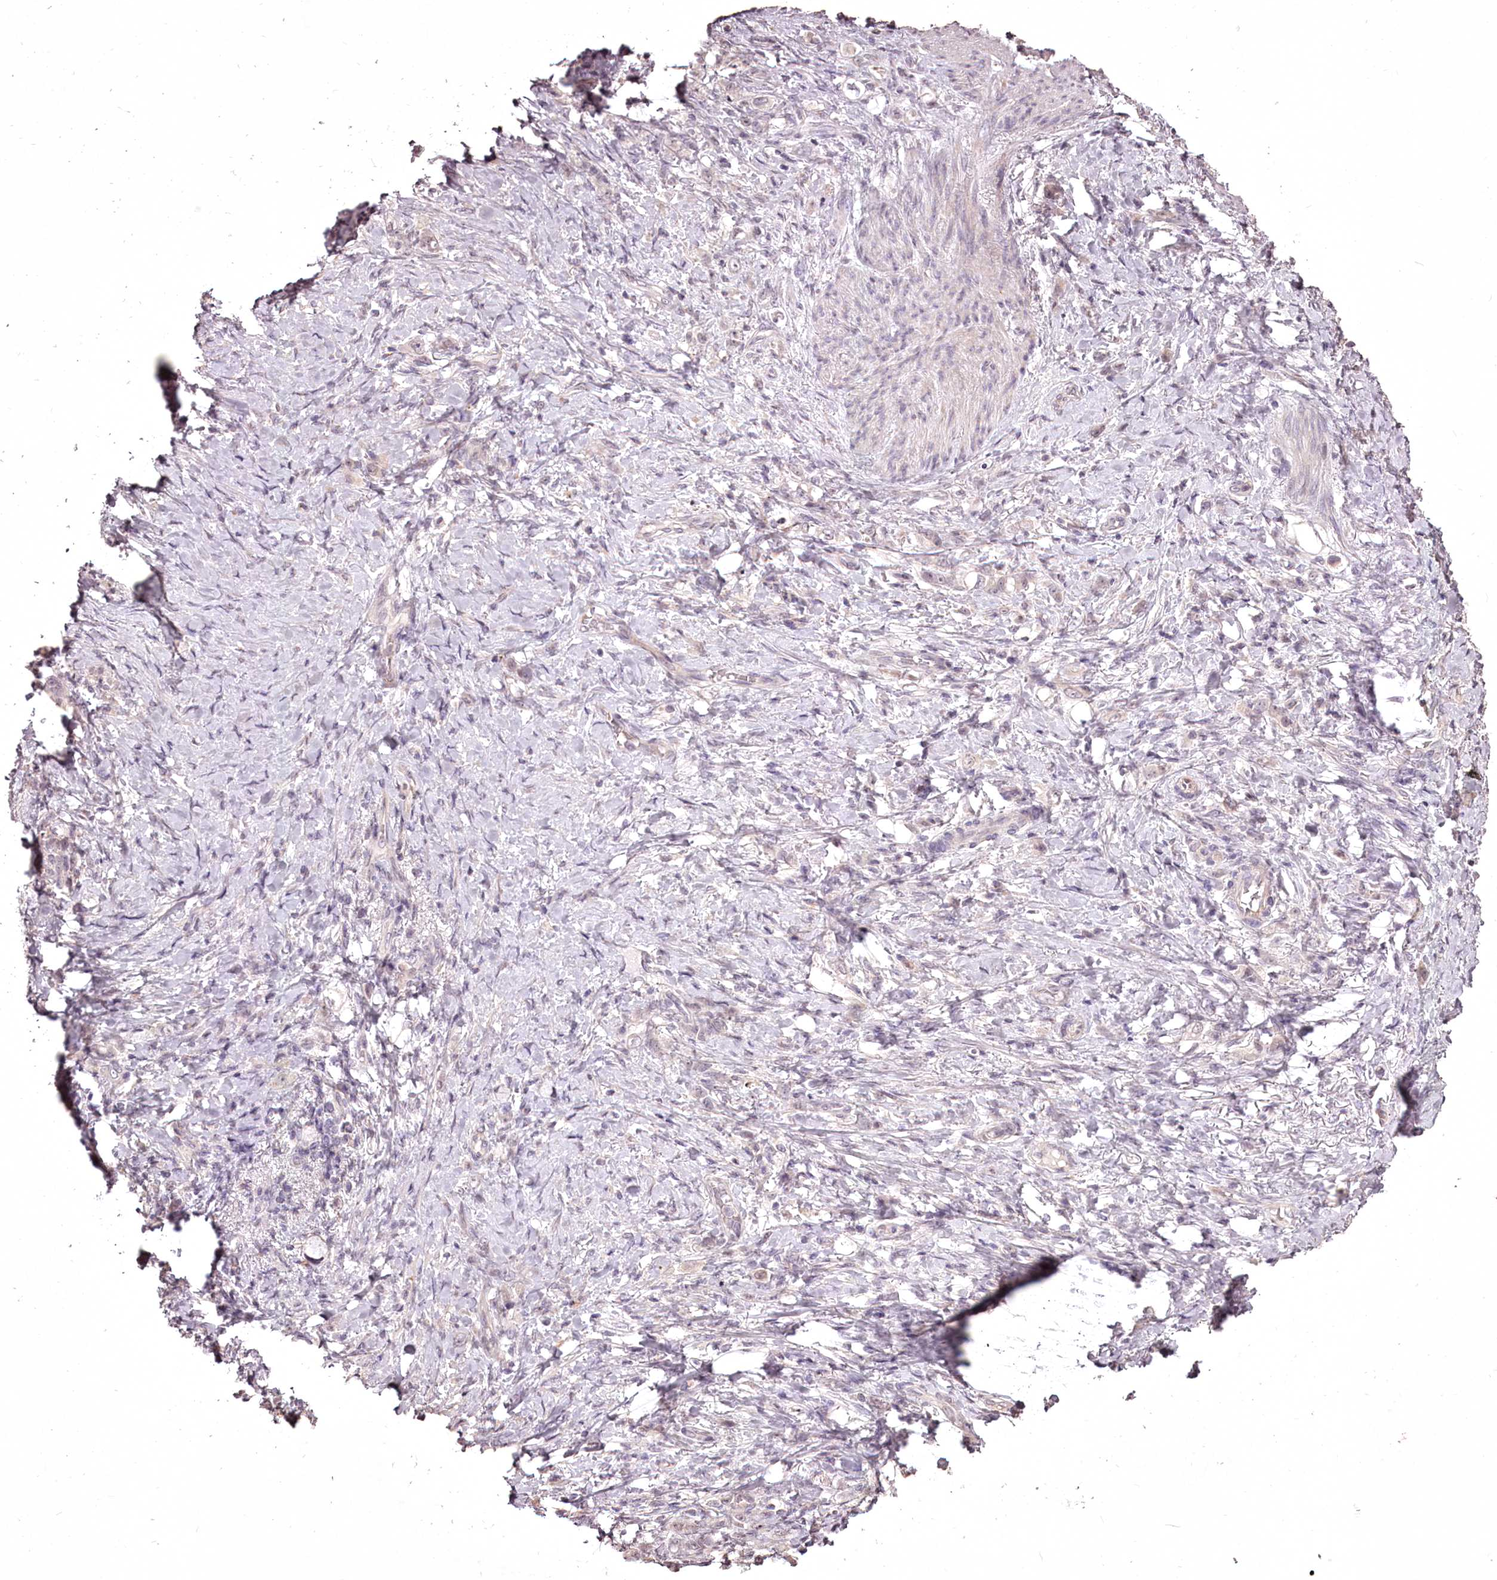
{"staining": {"intensity": "negative", "quantity": "none", "location": "none"}, "tissue": "stomach cancer", "cell_type": "Tumor cells", "image_type": "cancer", "snomed": [{"axis": "morphology", "description": "Adenocarcinoma, NOS"}, {"axis": "topography", "description": "Stomach"}], "caption": "This is an immunohistochemistry (IHC) histopathology image of stomach cancer. There is no staining in tumor cells.", "gene": "ADRA1D", "patient": {"sex": "female", "age": 79}}